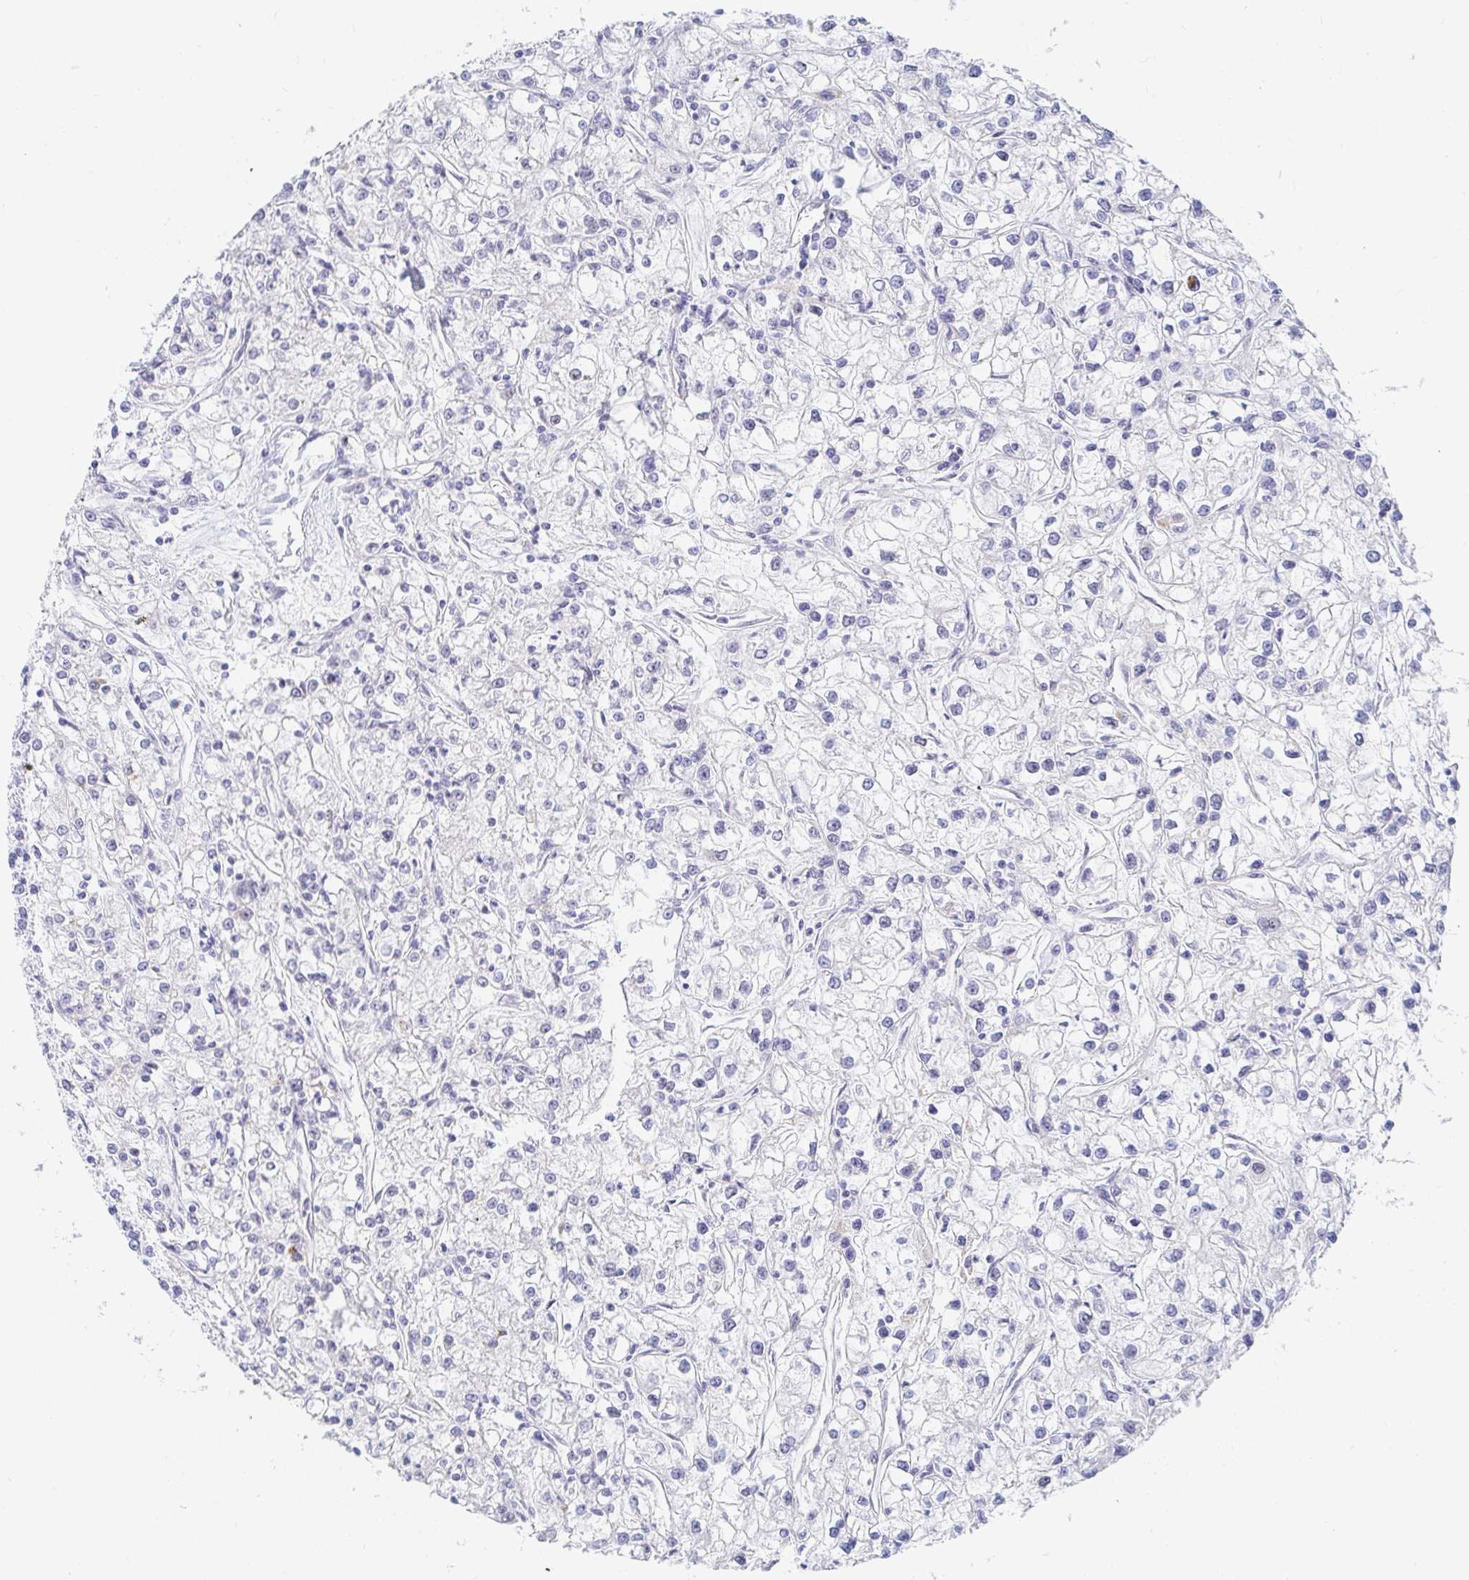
{"staining": {"intensity": "negative", "quantity": "none", "location": "none"}, "tissue": "renal cancer", "cell_type": "Tumor cells", "image_type": "cancer", "snomed": [{"axis": "morphology", "description": "Adenocarcinoma, NOS"}, {"axis": "topography", "description": "Kidney"}], "caption": "Immunohistochemistry (IHC) micrograph of neoplastic tissue: adenocarcinoma (renal) stained with DAB (3,3'-diaminobenzidine) displays no significant protein staining in tumor cells. (Stains: DAB (3,3'-diaminobenzidine) IHC with hematoxylin counter stain, Microscopy: brightfield microscopy at high magnification).", "gene": "COL28A1", "patient": {"sex": "female", "age": 59}}